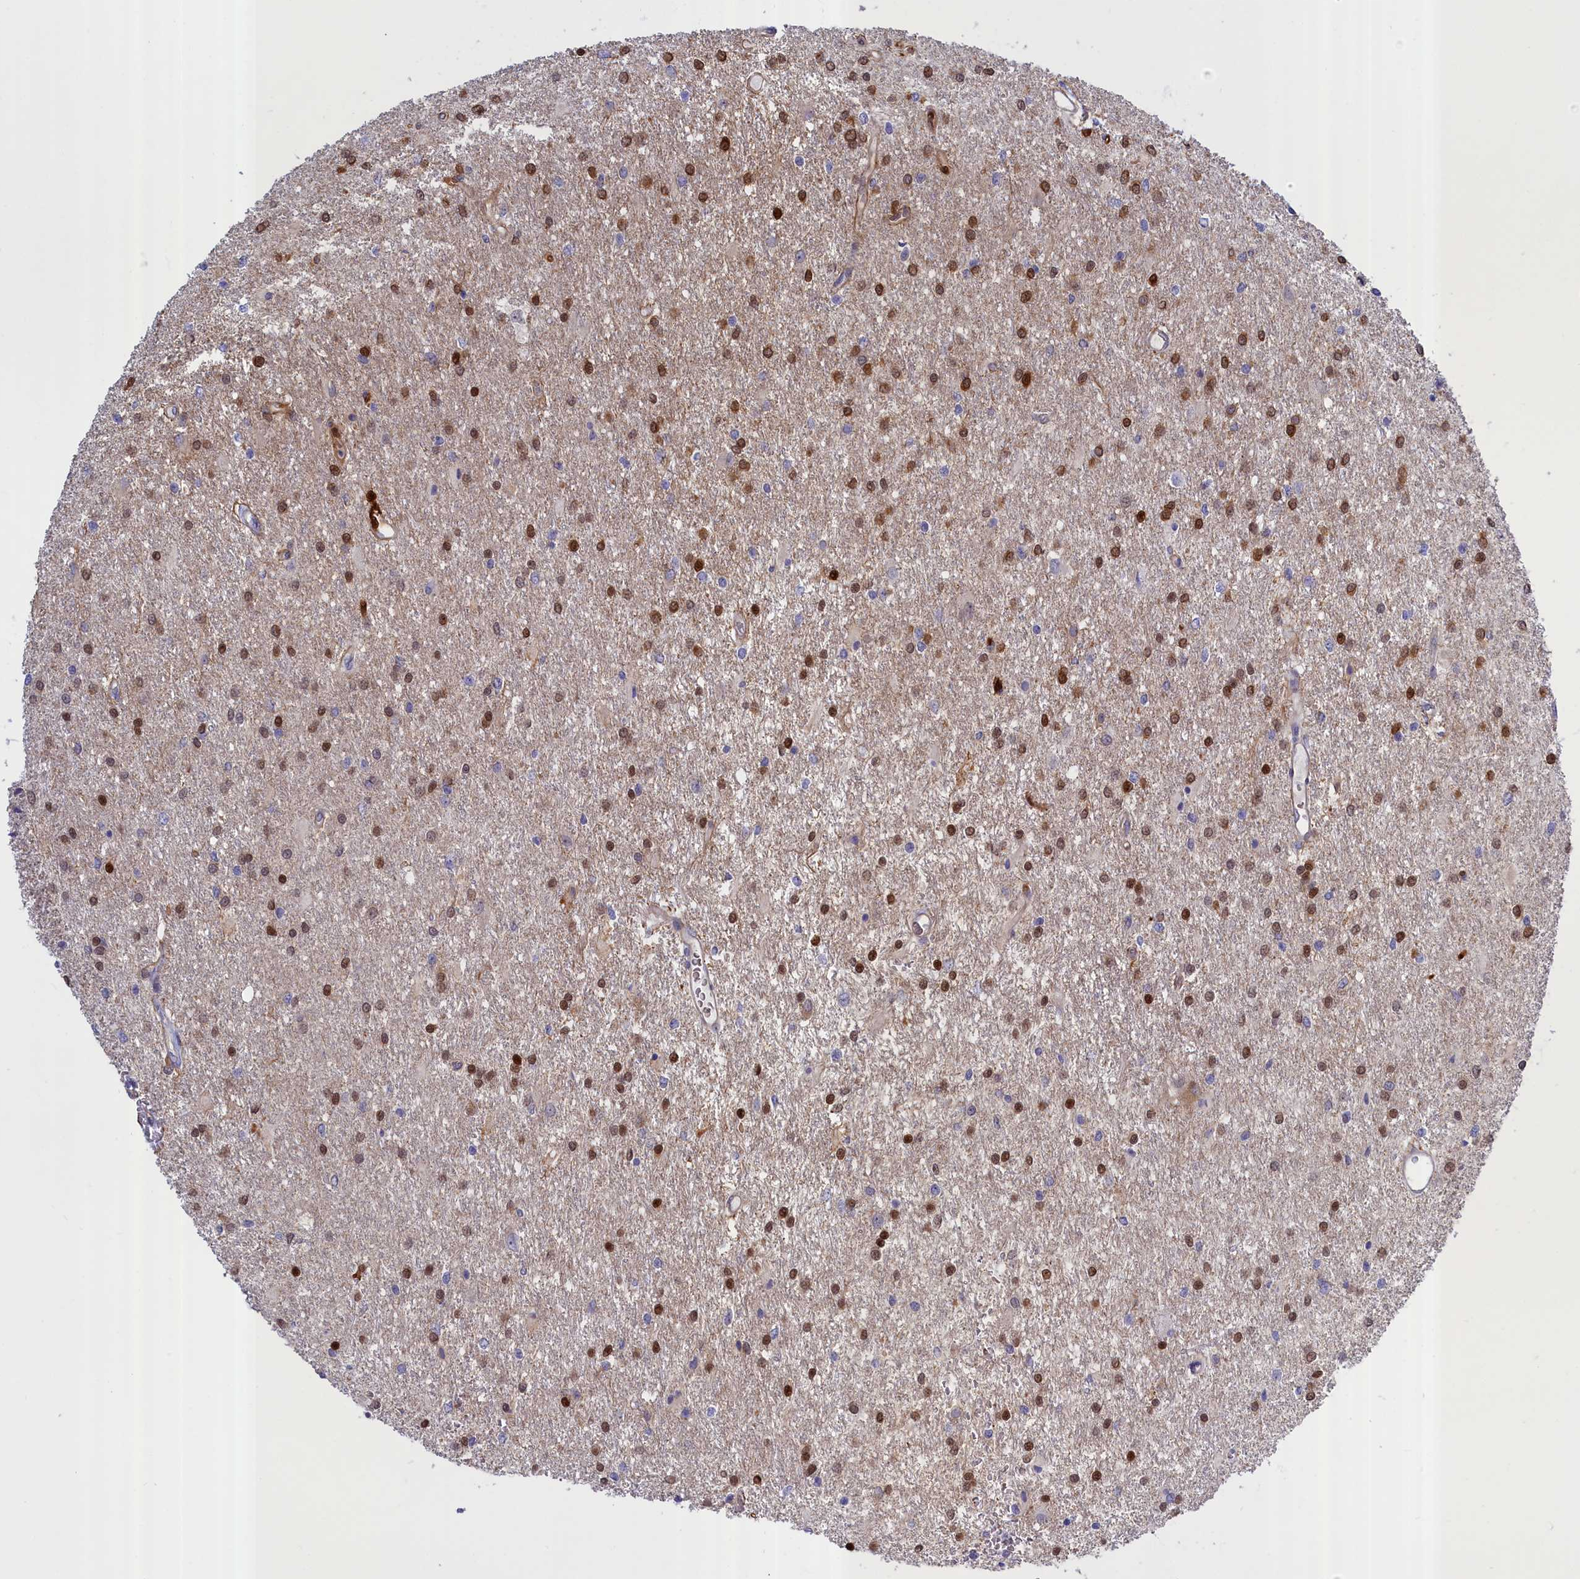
{"staining": {"intensity": "strong", "quantity": "25%-75%", "location": "cytoplasmic/membranous,nuclear"}, "tissue": "glioma", "cell_type": "Tumor cells", "image_type": "cancer", "snomed": [{"axis": "morphology", "description": "Glioma, malignant, High grade"}, {"axis": "topography", "description": "Brain"}], "caption": "Glioma stained for a protein displays strong cytoplasmic/membranous and nuclear positivity in tumor cells. (IHC, brightfield microscopy, high magnification).", "gene": "ABCC12", "patient": {"sex": "female", "age": 50}}